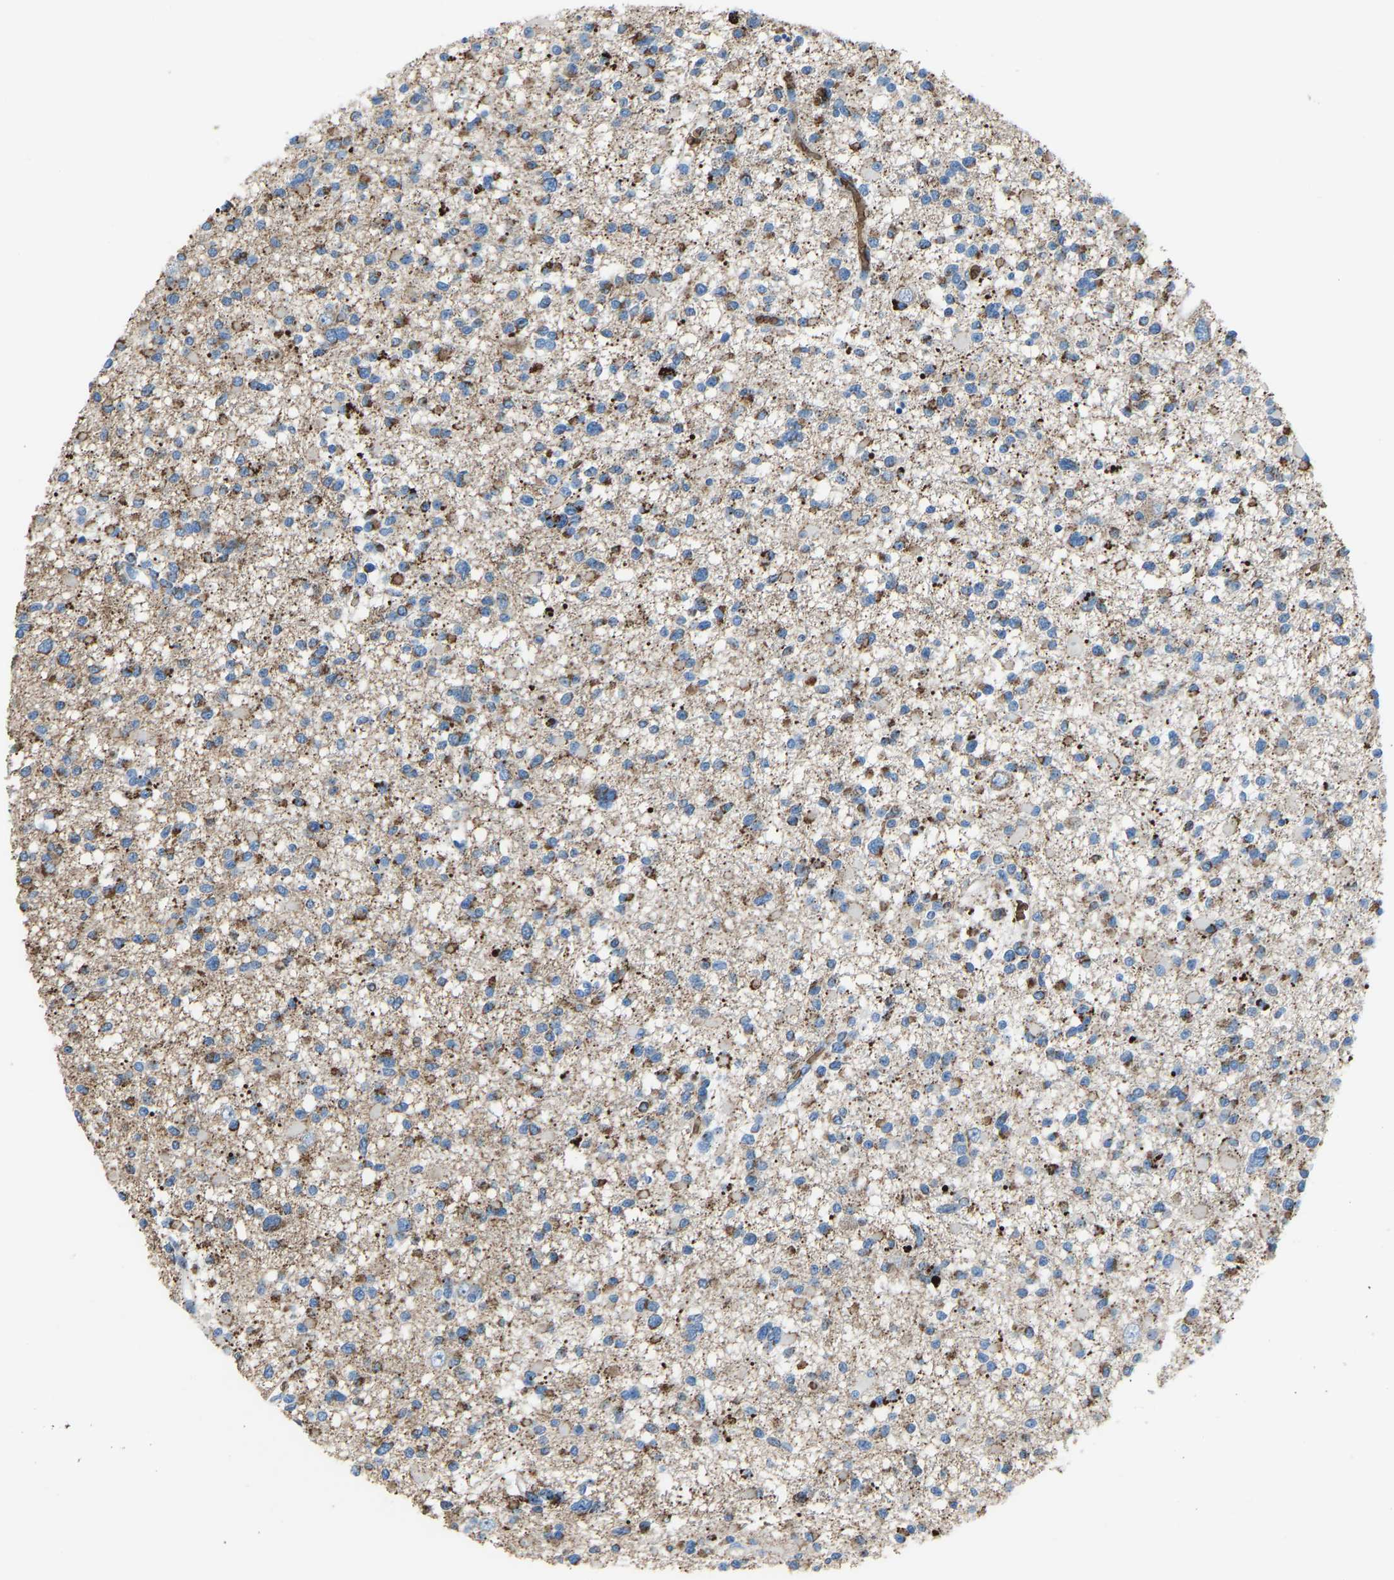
{"staining": {"intensity": "moderate", "quantity": "25%-75%", "location": "cytoplasmic/membranous"}, "tissue": "glioma", "cell_type": "Tumor cells", "image_type": "cancer", "snomed": [{"axis": "morphology", "description": "Glioma, malignant, Low grade"}, {"axis": "topography", "description": "Brain"}], "caption": "Immunohistochemical staining of human malignant low-grade glioma exhibits medium levels of moderate cytoplasmic/membranous protein expression in about 25%-75% of tumor cells.", "gene": "PIGS", "patient": {"sex": "female", "age": 22}}